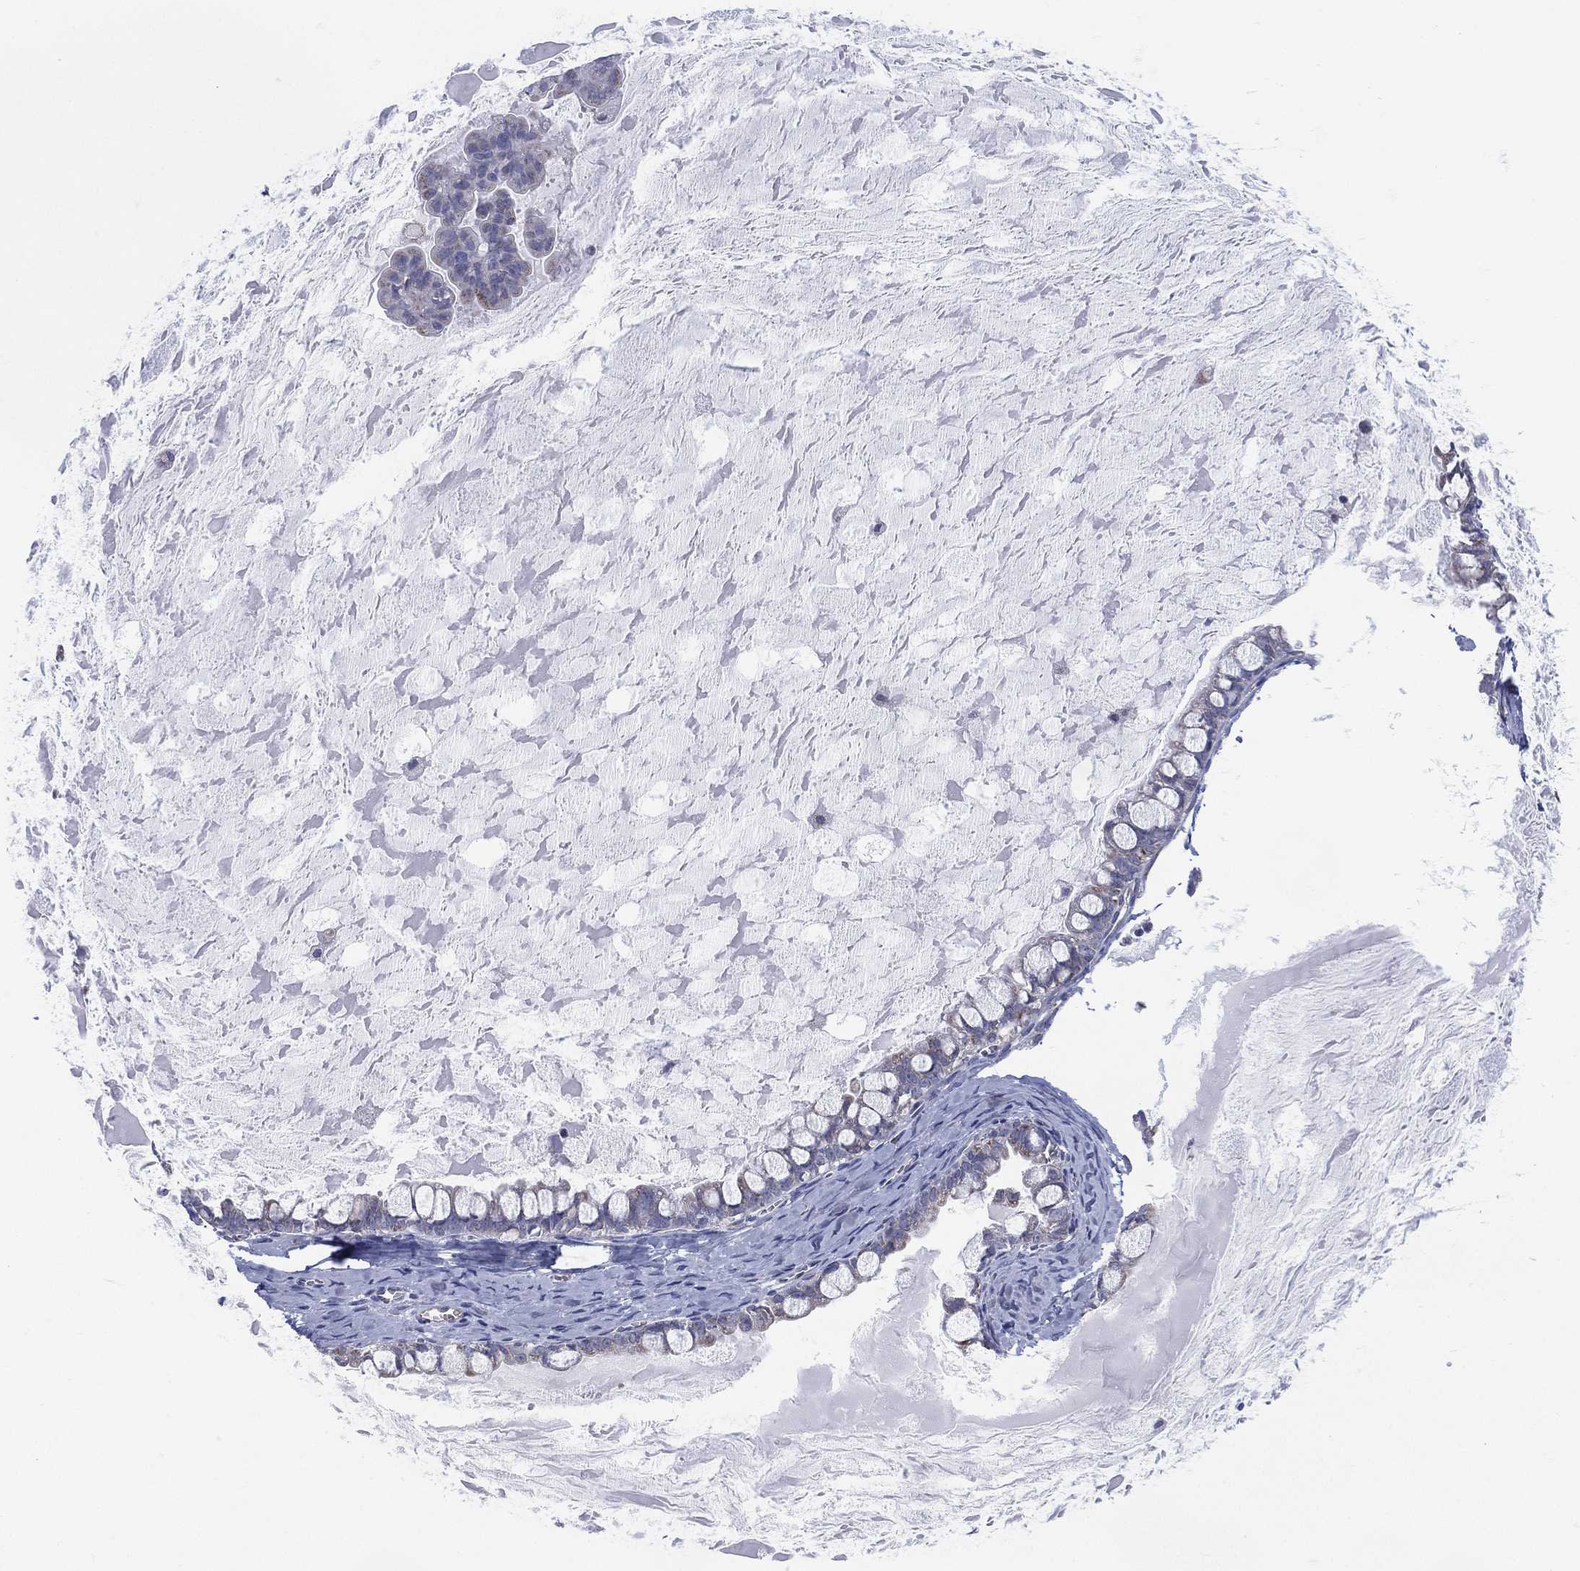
{"staining": {"intensity": "negative", "quantity": "none", "location": "none"}, "tissue": "ovarian cancer", "cell_type": "Tumor cells", "image_type": "cancer", "snomed": [{"axis": "morphology", "description": "Cystadenocarcinoma, mucinous, NOS"}, {"axis": "topography", "description": "Ovary"}], "caption": "Human ovarian cancer stained for a protein using immunohistochemistry (IHC) displays no positivity in tumor cells.", "gene": "INA", "patient": {"sex": "female", "age": 63}}